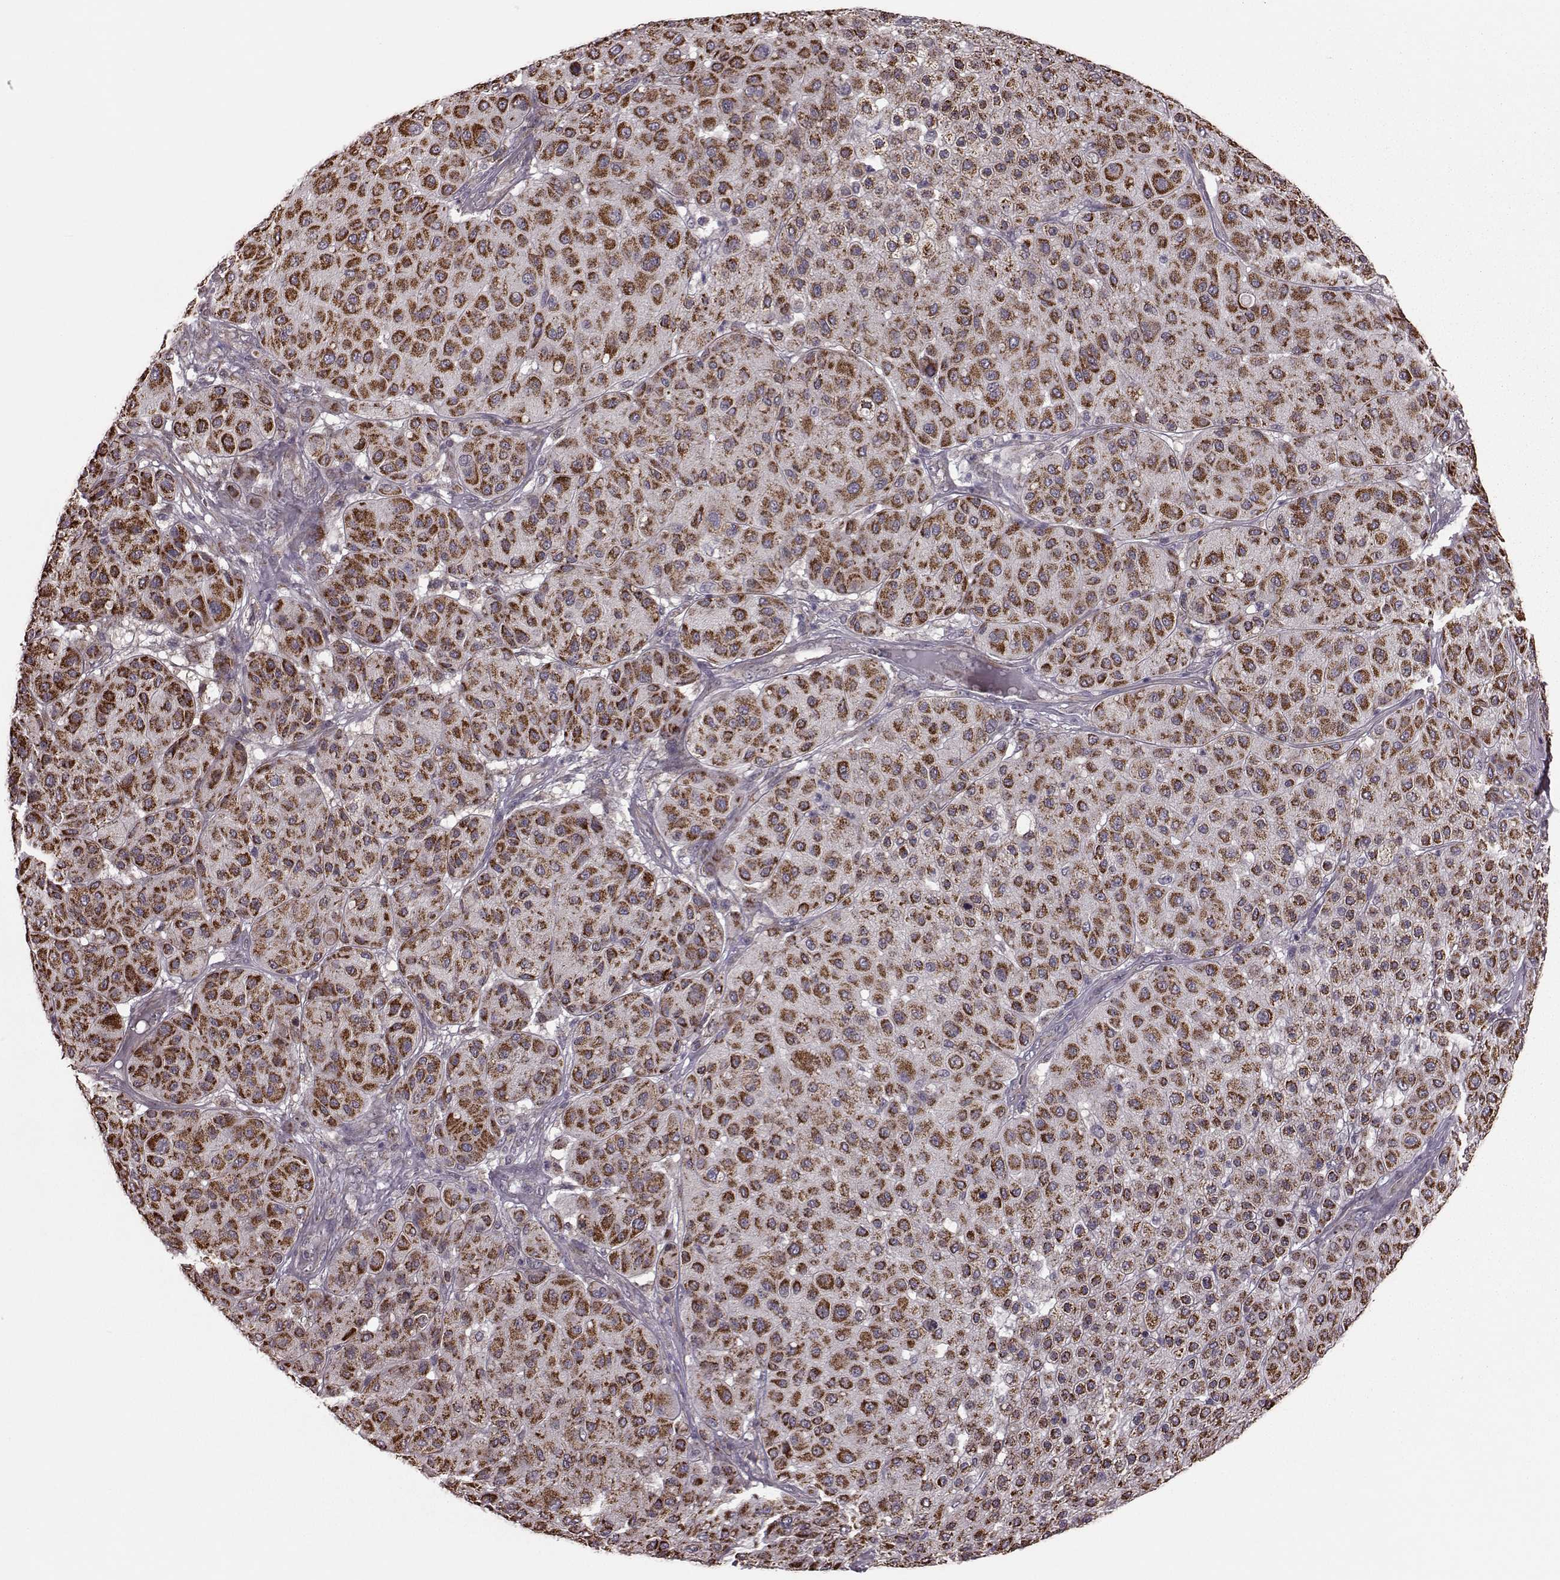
{"staining": {"intensity": "strong", "quantity": ">75%", "location": "cytoplasmic/membranous"}, "tissue": "melanoma", "cell_type": "Tumor cells", "image_type": "cancer", "snomed": [{"axis": "morphology", "description": "Malignant melanoma, Metastatic site"}, {"axis": "topography", "description": "Smooth muscle"}], "caption": "Strong cytoplasmic/membranous protein staining is present in about >75% of tumor cells in melanoma.", "gene": "PUDP", "patient": {"sex": "male", "age": 41}}